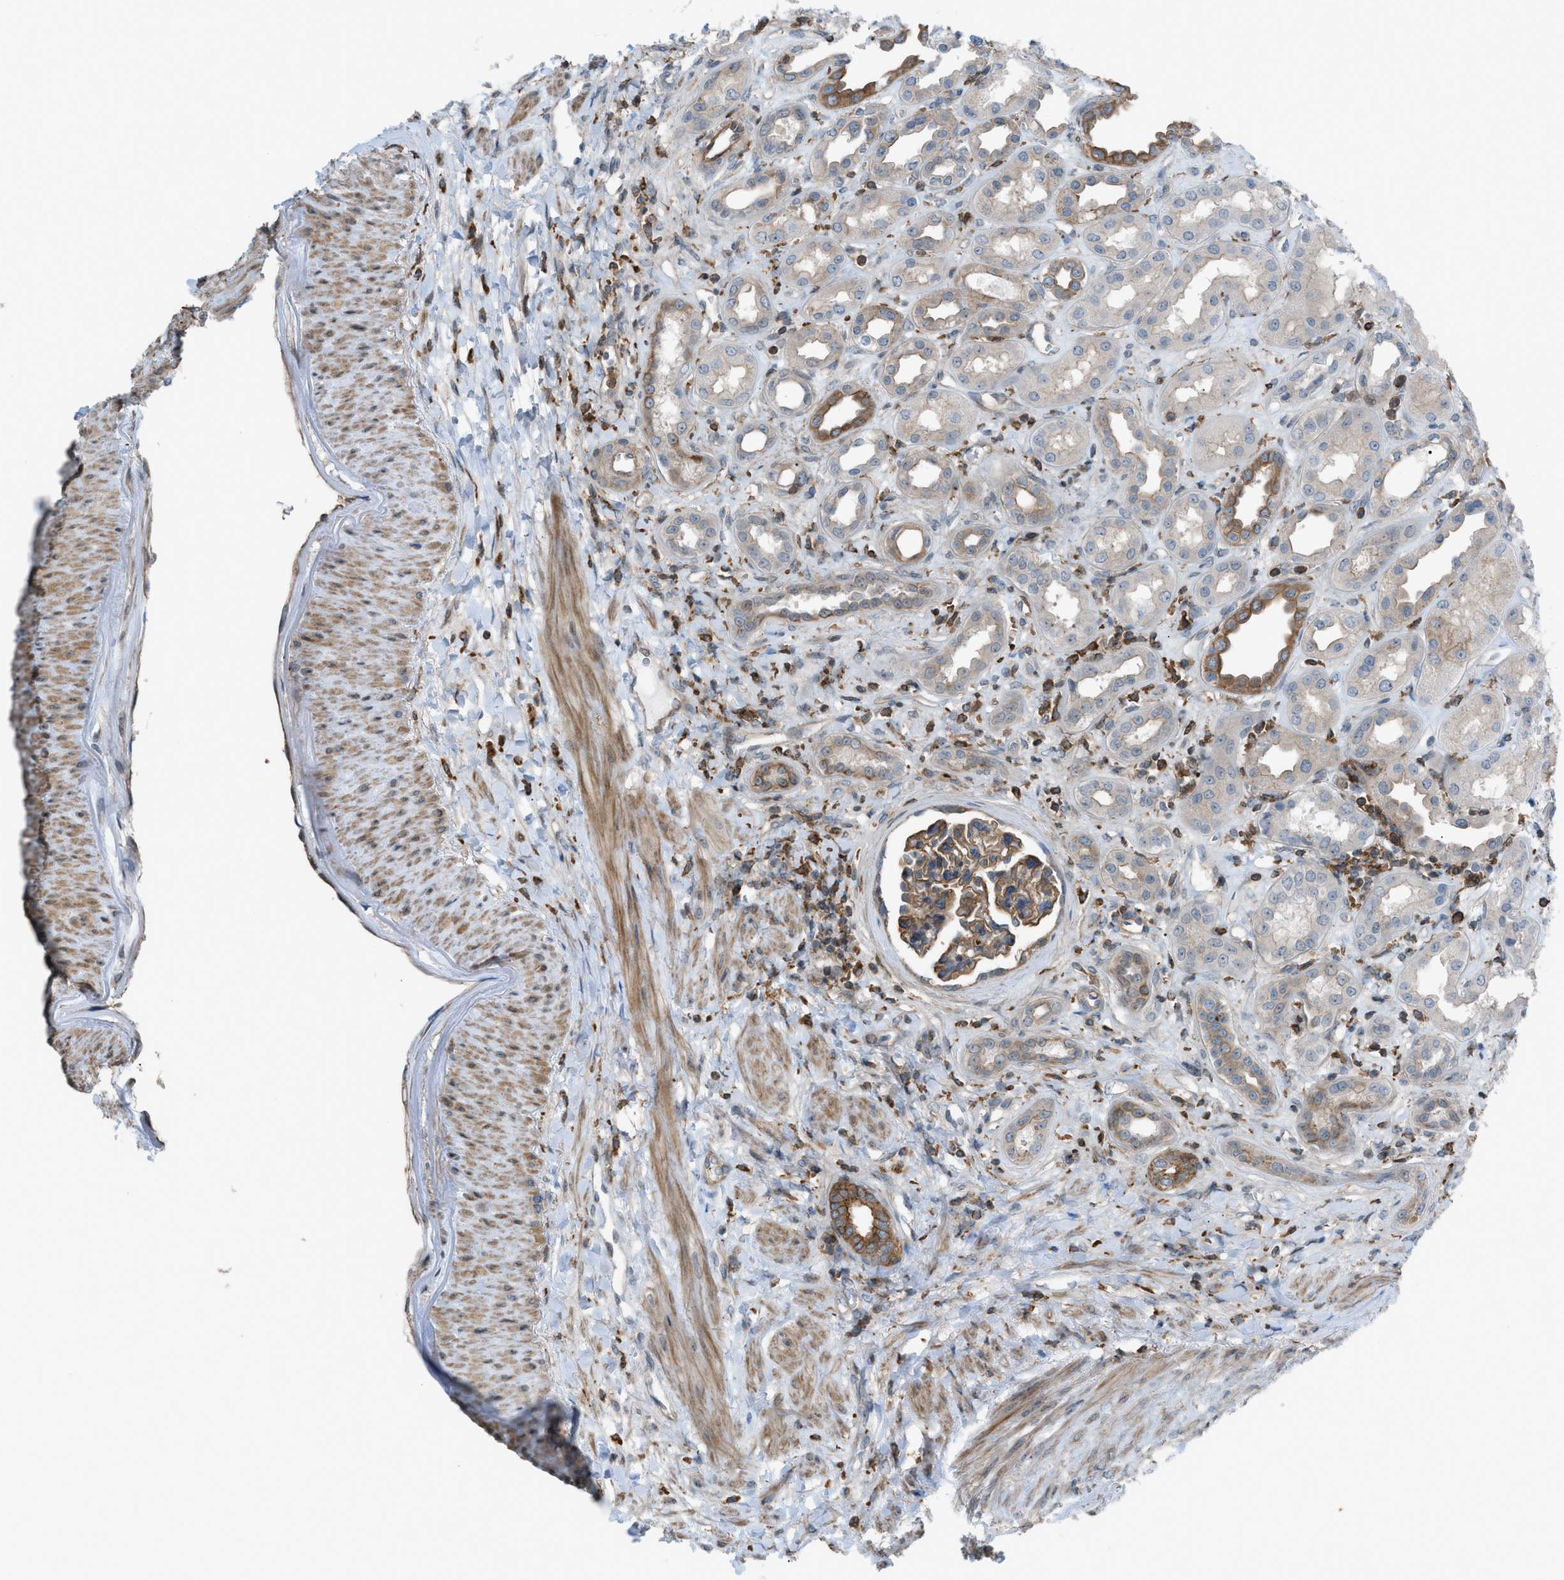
{"staining": {"intensity": "moderate", "quantity": ">75%", "location": "cytoplasmic/membranous"}, "tissue": "kidney", "cell_type": "Cells in glomeruli", "image_type": "normal", "snomed": [{"axis": "morphology", "description": "Normal tissue, NOS"}, {"axis": "topography", "description": "Kidney"}], "caption": "Brown immunohistochemical staining in normal human kidney shows moderate cytoplasmic/membranous staining in about >75% of cells in glomeruli. (Brightfield microscopy of DAB IHC at high magnification).", "gene": "DYRK1A", "patient": {"sex": "male", "age": 59}}